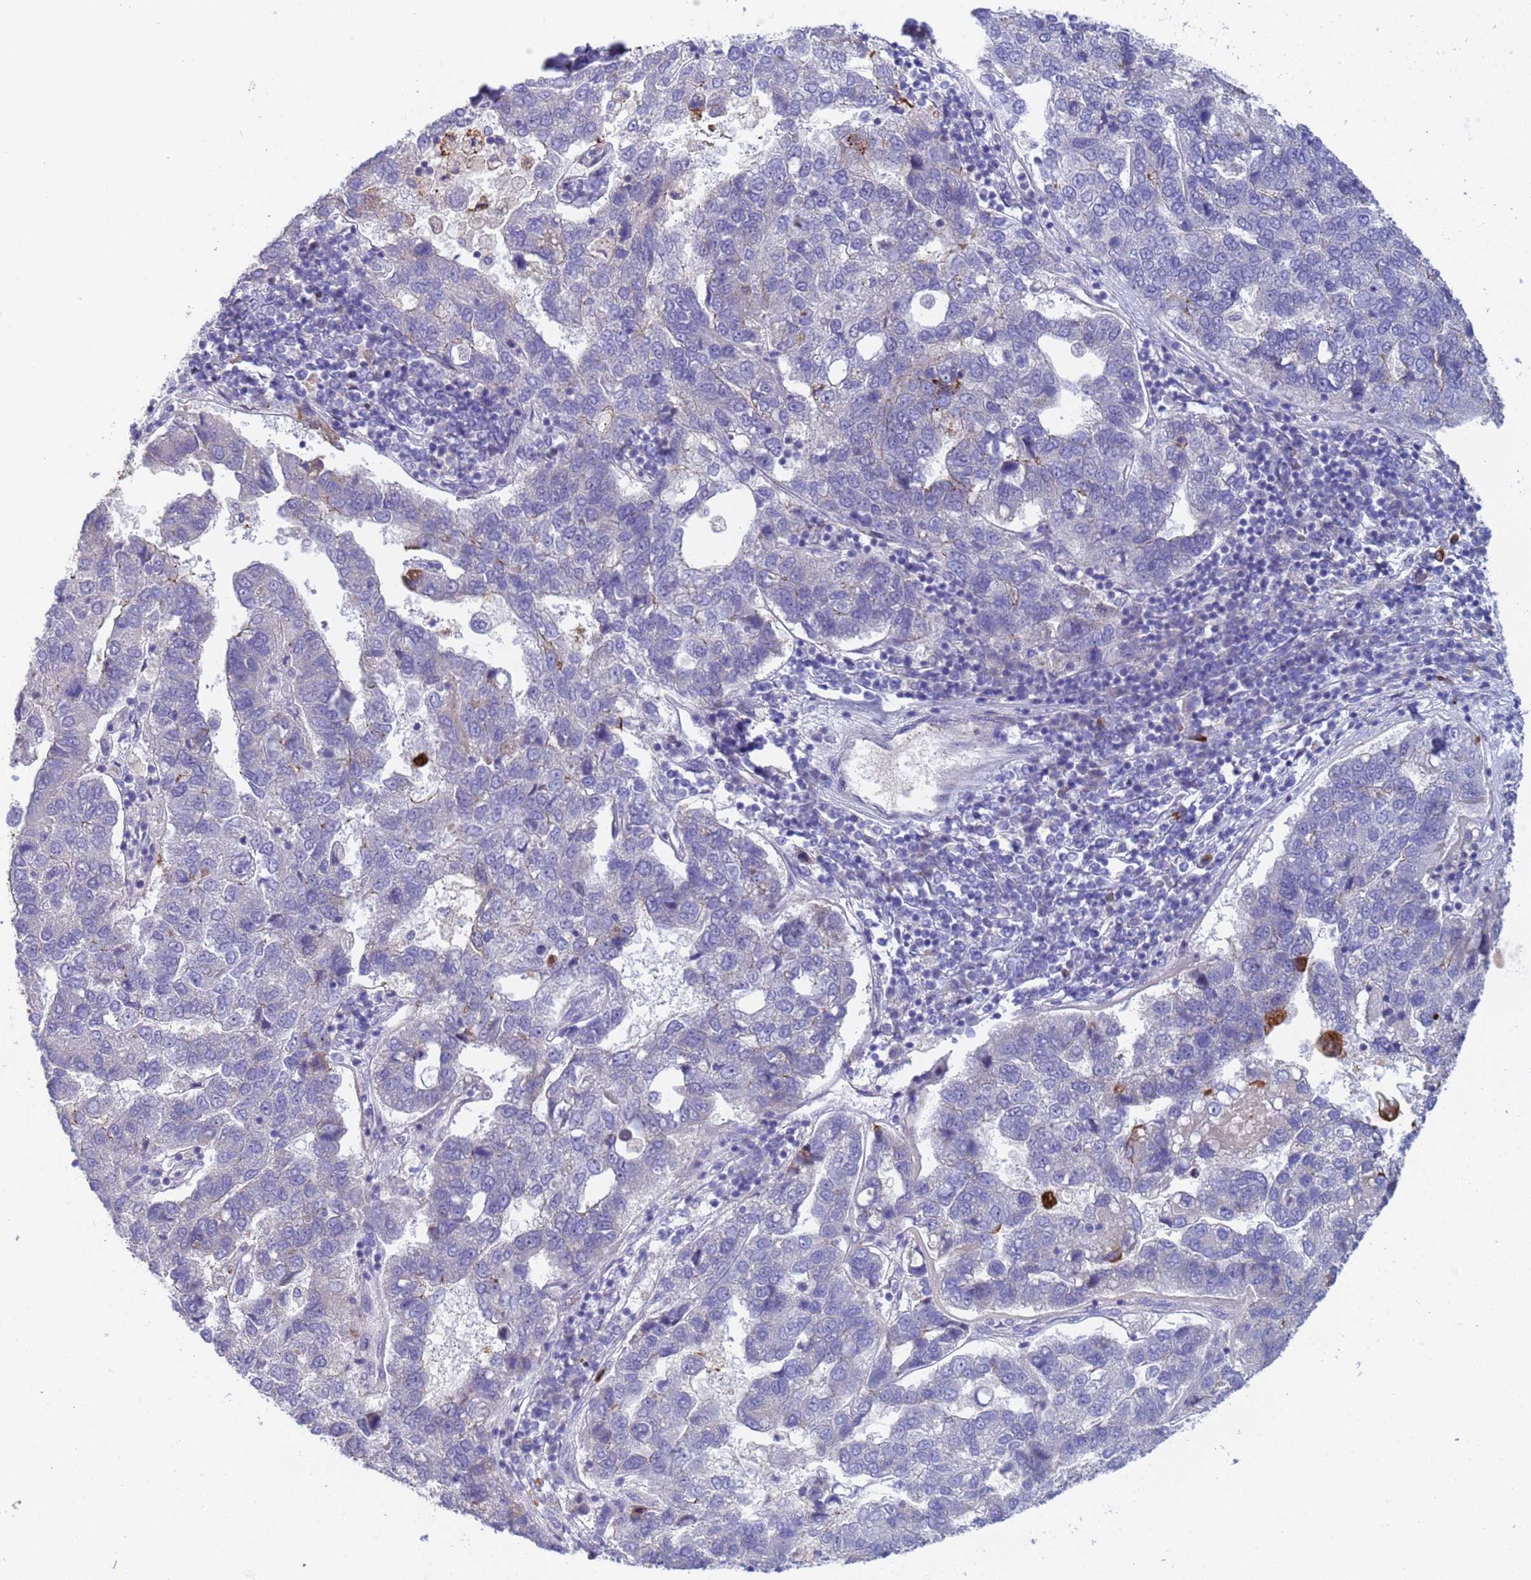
{"staining": {"intensity": "negative", "quantity": "none", "location": "none"}, "tissue": "pancreatic cancer", "cell_type": "Tumor cells", "image_type": "cancer", "snomed": [{"axis": "morphology", "description": "Adenocarcinoma, NOS"}, {"axis": "topography", "description": "Pancreas"}], "caption": "Micrograph shows no protein staining in tumor cells of pancreatic adenocarcinoma tissue.", "gene": "C4orf46", "patient": {"sex": "female", "age": 61}}